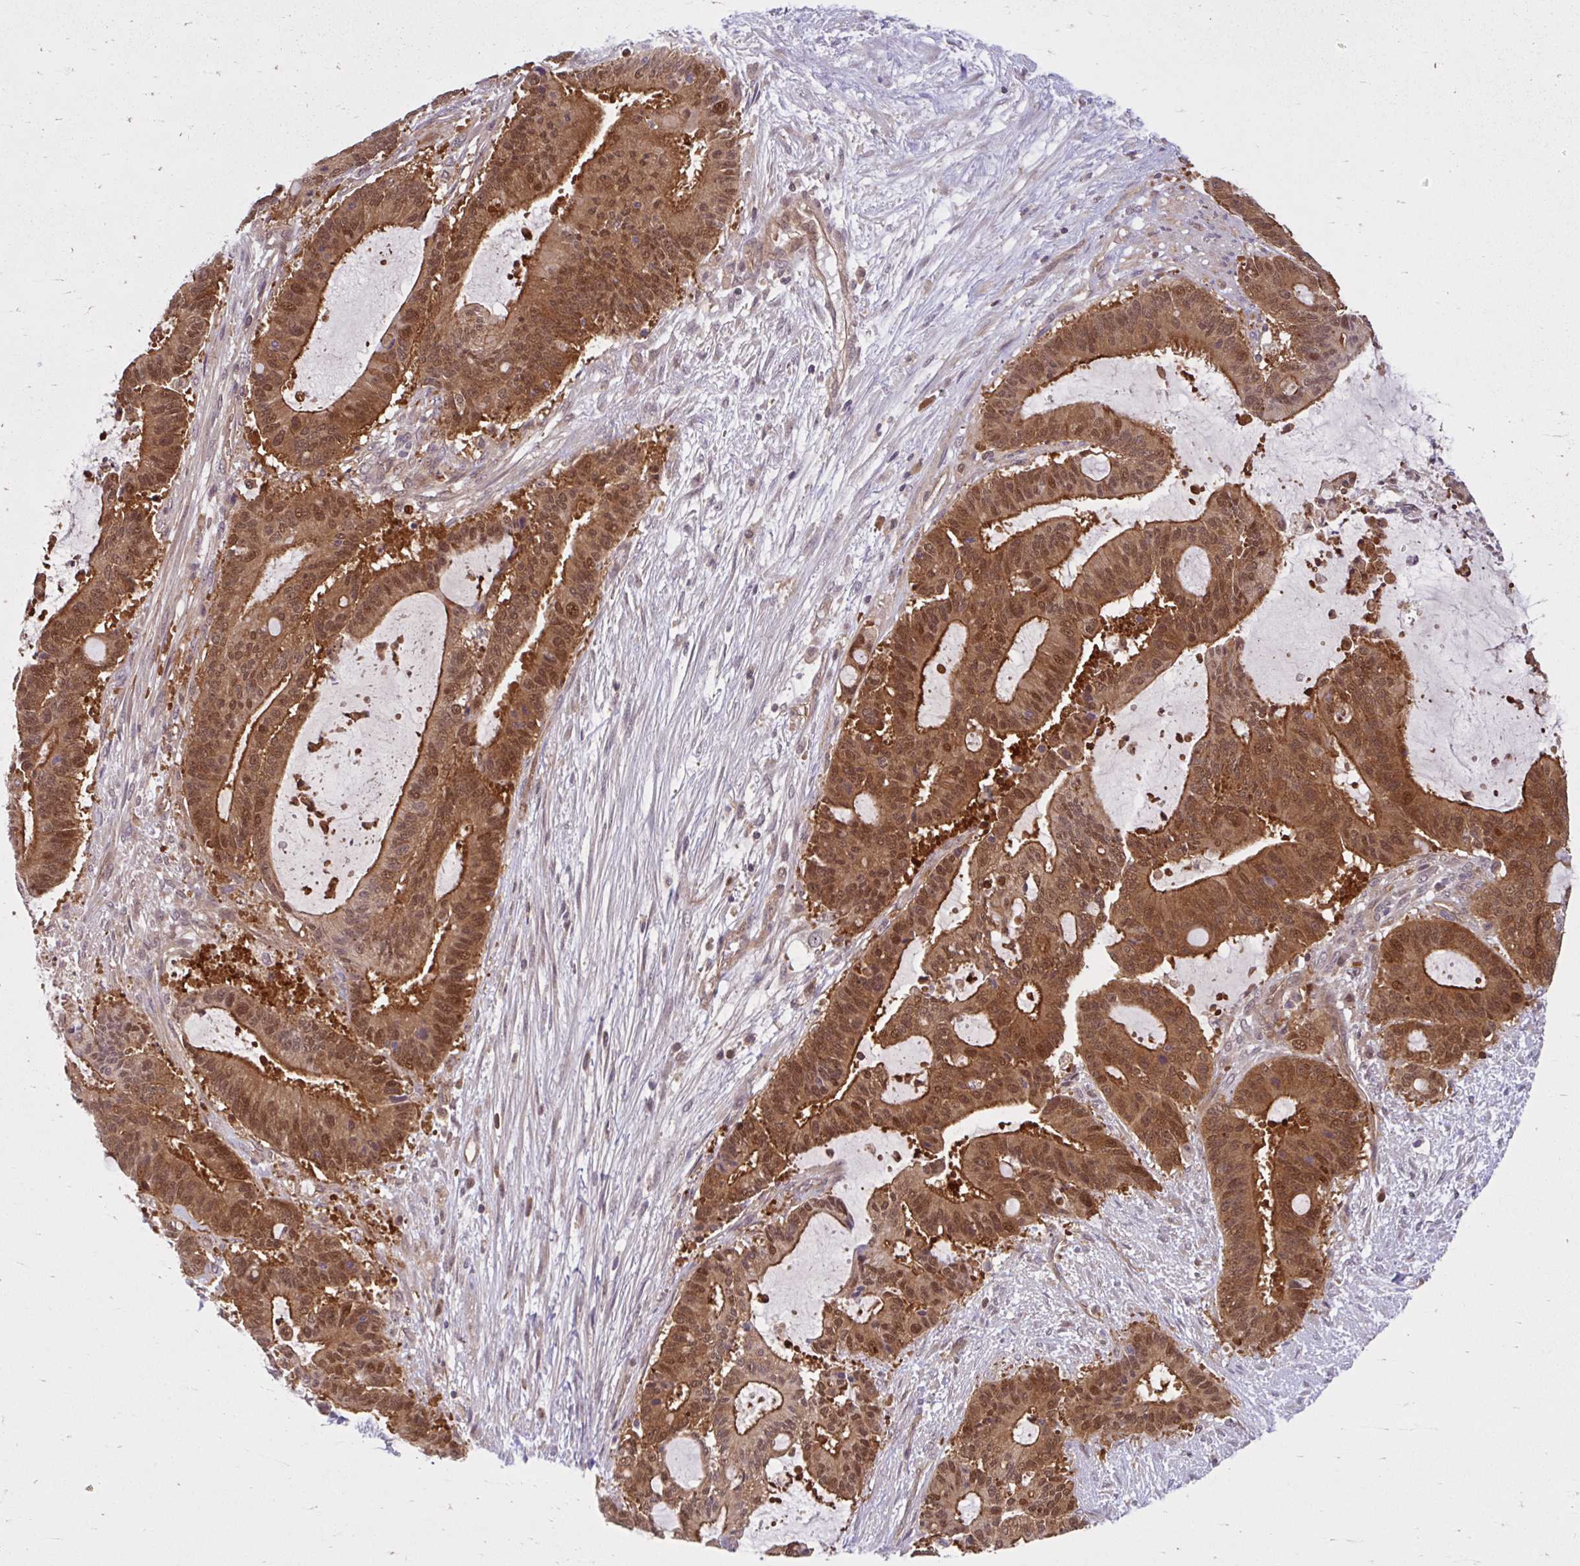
{"staining": {"intensity": "strong", "quantity": ">75%", "location": "cytoplasmic/membranous,nuclear"}, "tissue": "liver cancer", "cell_type": "Tumor cells", "image_type": "cancer", "snomed": [{"axis": "morphology", "description": "Normal tissue, NOS"}, {"axis": "morphology", "description": "Cholangiocarcinoma"}, {"axis": "topography", "description": "Liver"}, {"axis": "topography", "description": "Peripheral nerve tissue"}], "caption": "This image exhibits cholangiocarcinoma (liver) stained with immunohistochemistry (IHC) to label a protein in brown. The cytoplasmic/membranous and nuclear of tumor cells show strong positivity for the protein. Nuclei are counter-stained blue.", "gene": "HMBS", "patient": {"sex": "female", "age": 73}}